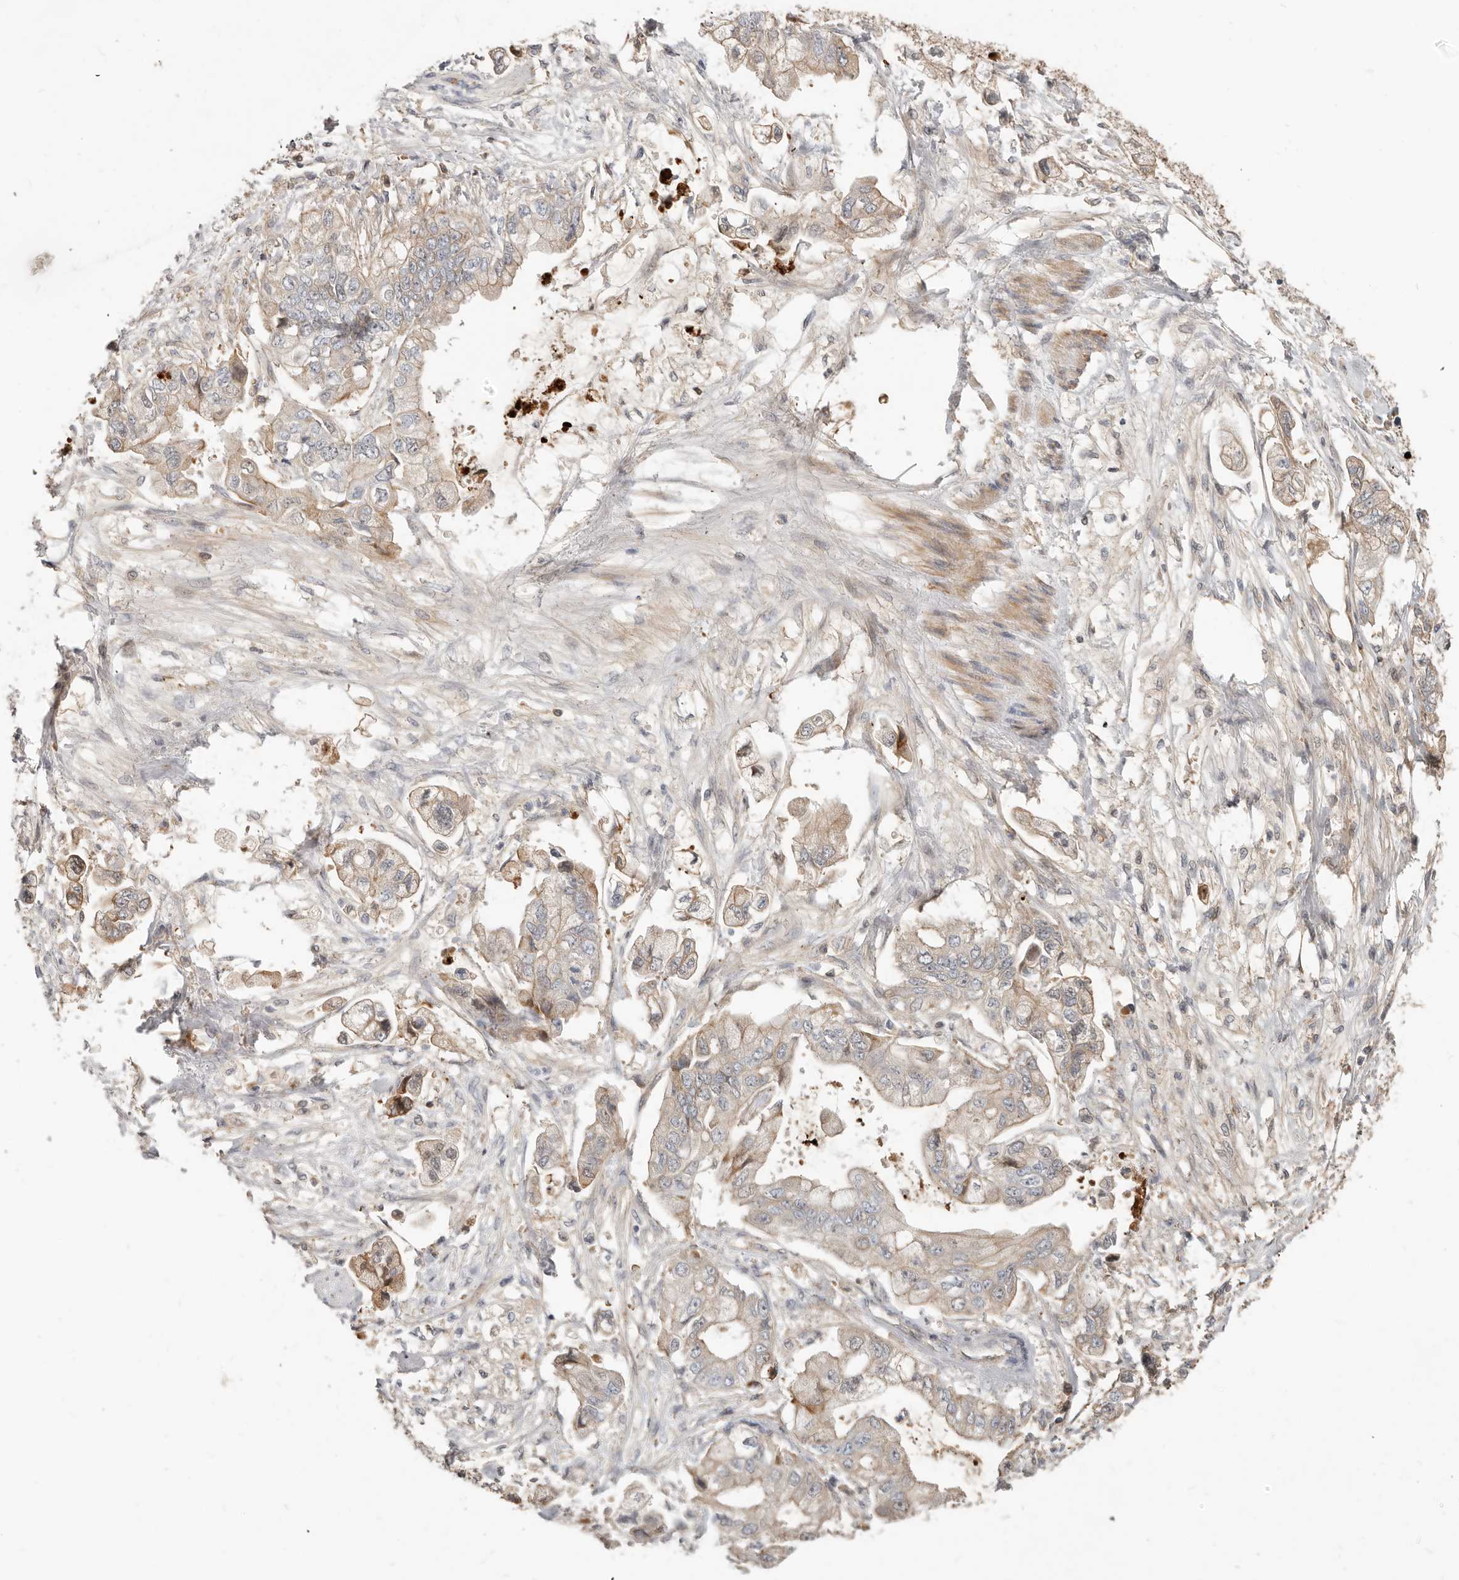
{"staining": {"intensity": "weak", "quantity": ">75%", "location": "cytoplasmic/membranous"}, "tissue": "stomach cancer", "cell_type": "Tumor cells", "image_type": "cancer", "snomed": [{"axis": "morphology", "description": "Adenocarcinoma, NOS"}, {"axis": "topography", "description": "Stomach"}], "caption": "Protein staining of stomach cancer (adenocarcinoma) tissue displays weak cytoplasmic/membranous positivity in approximately >75% of tumor cells. (Brightfield microscopy of DAB IHC at high magnification).", "gene": "MTFR2", "patient": {"sex": "male", "age": 62}}